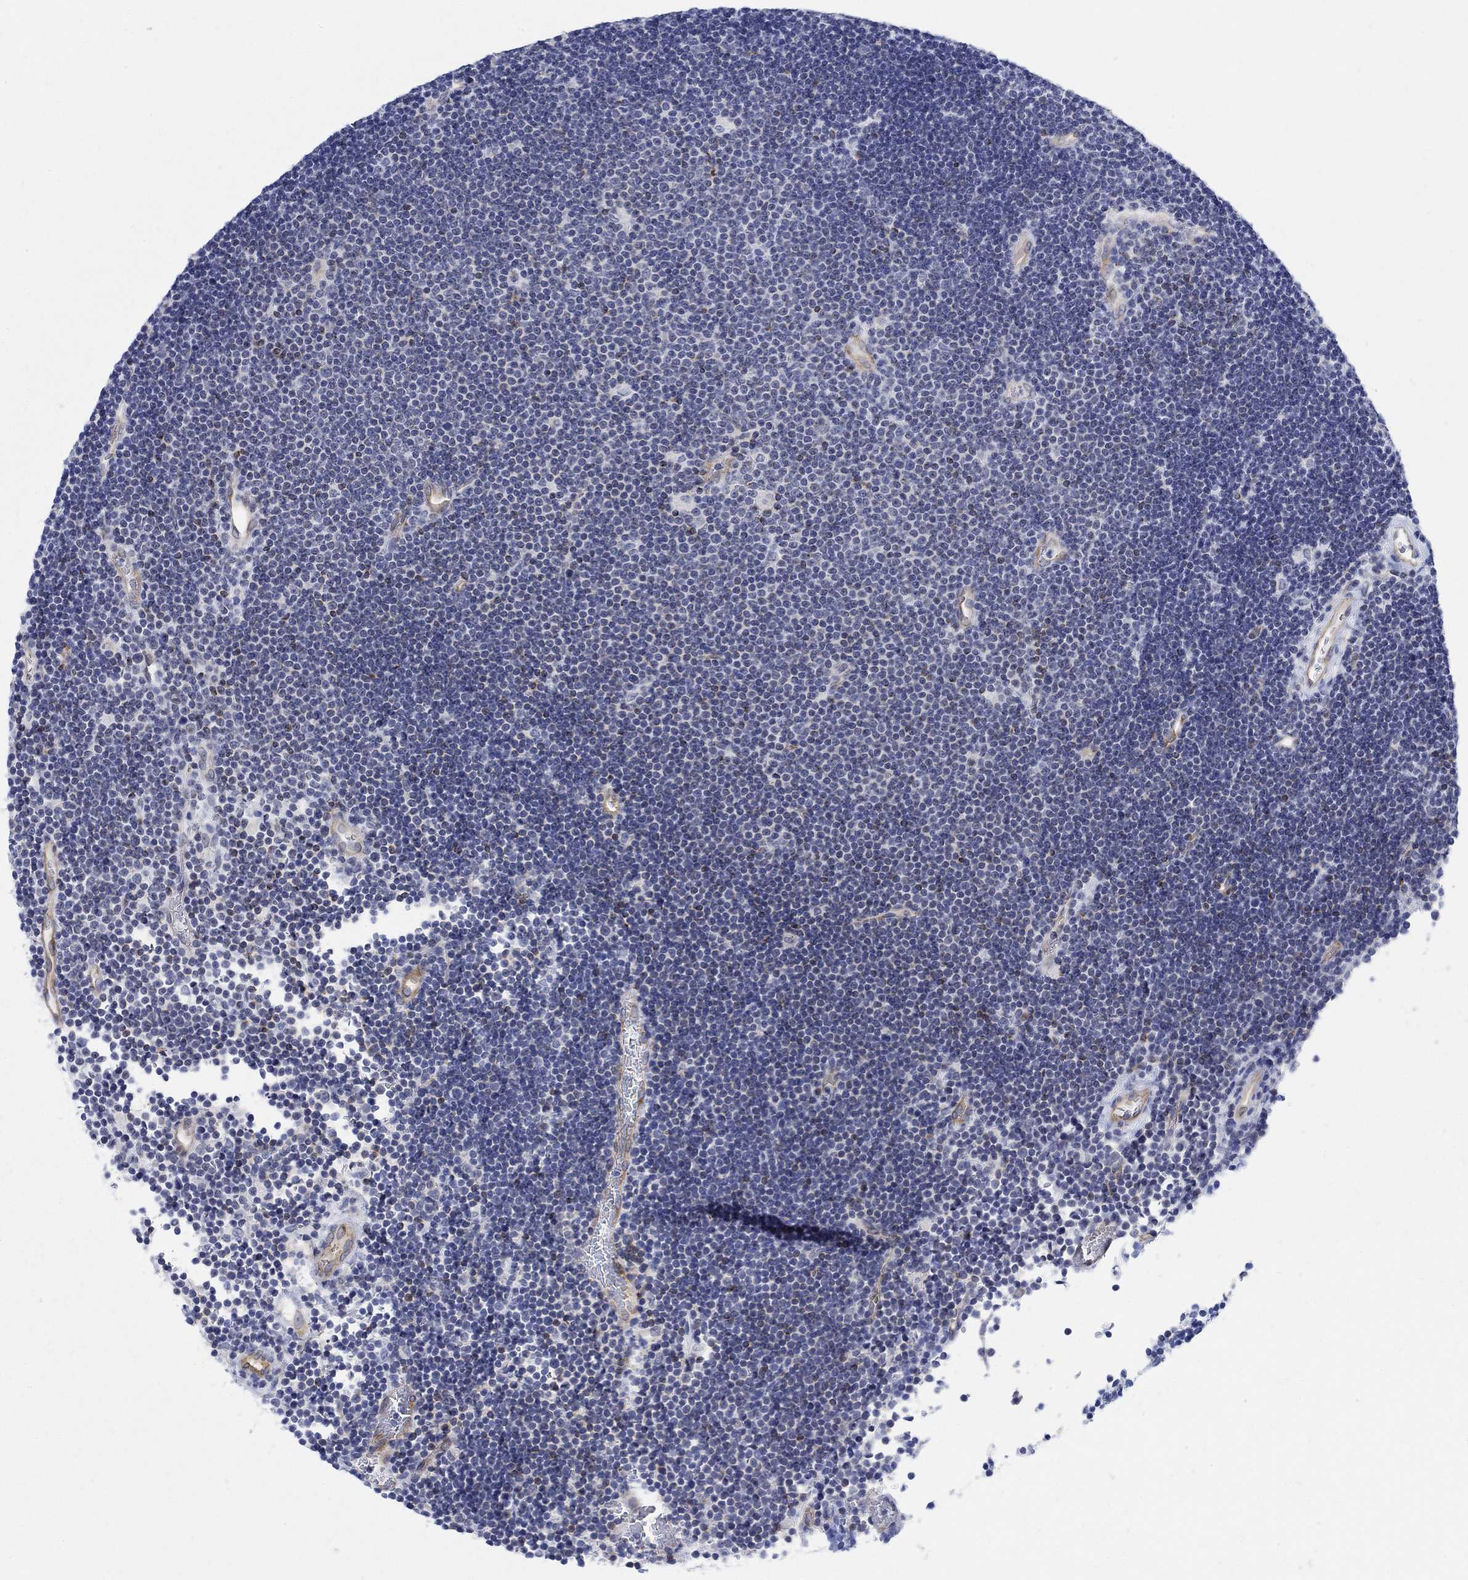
{"staining": {"intensity": "negative", "quantity": "none", "location": "none"}, "tissue": "lymphoma", "cell_type": "Tumor cells", "image_type": "cancer", "snomed": [{"axis": "morphology", "description": "Malignant lymphoma, non-Hodgkin's type, Low grade"}, {"axis": "topography", "description": "Brain"}], "caption": "A histopathology image of malignant lymphoma, non-Hodgkin's type (low-grade) stained for a protein shows no brown staining in tumor cells. (DAB (3,3'-diaminobenzidine) IHC with hematoxylin counter stain).", "gene": "PHF21B", "patient": {"sex": "female", "age": 66}}